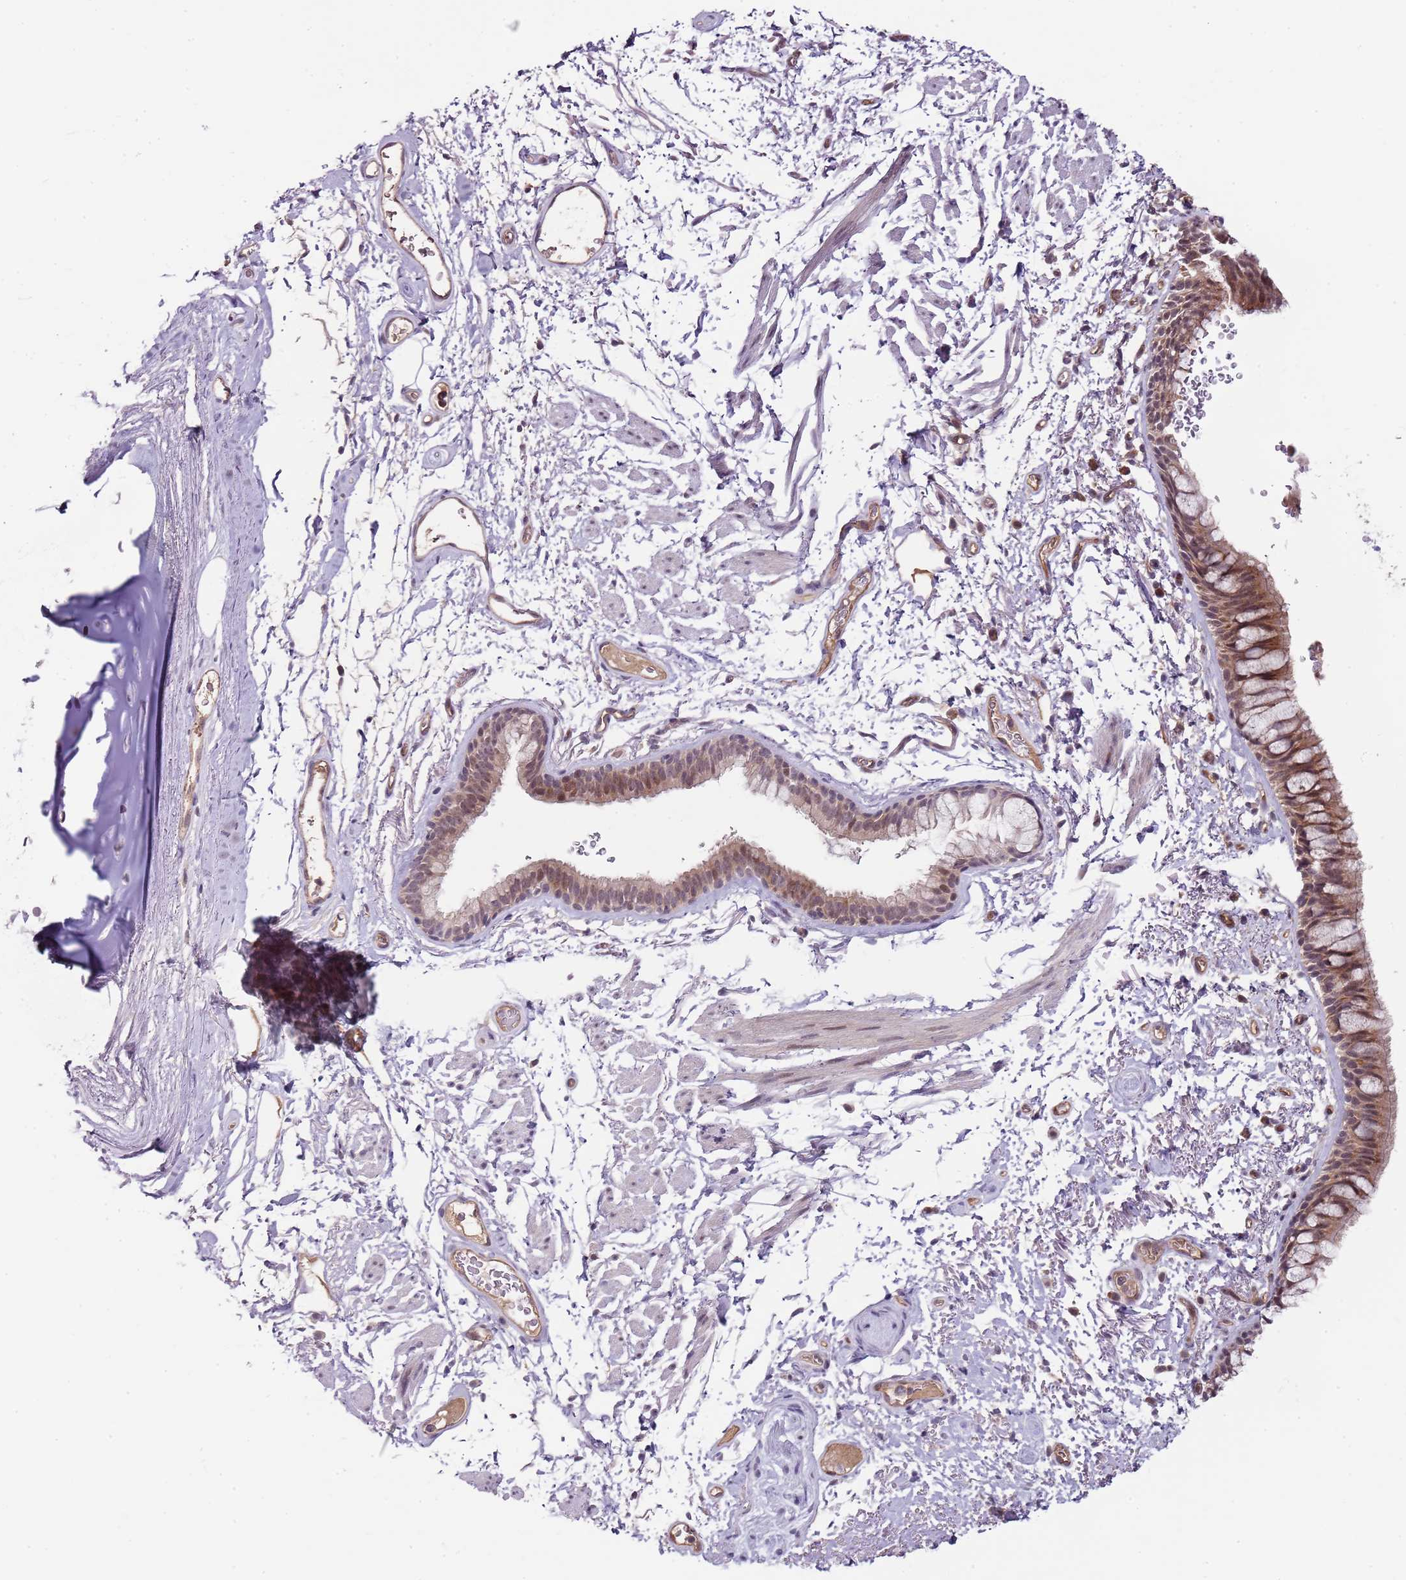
{"staining": {"intensity": "strong", "quantity": ">75%", "location": "cytoplasmic/membranous"}, "tissue": "bronchus", "cell_type": "Respiratory epithelial cells", "image_type": "normal", "snomed": [{"axis": "morphology", "description": "Normal tissue, NOS"}, {"axis": "topography", "description": "Cartilage tissue"}, {"axis": "topography", "description": "Bronchus"}], "caption": "A histopathology image of human bronchus stained for a protein shows strong cytoplasmic/membranous brown staining in respiratory epithelial cells.", "gene": "FBXL22", "patient": {"sex": "female", "age": 73}}